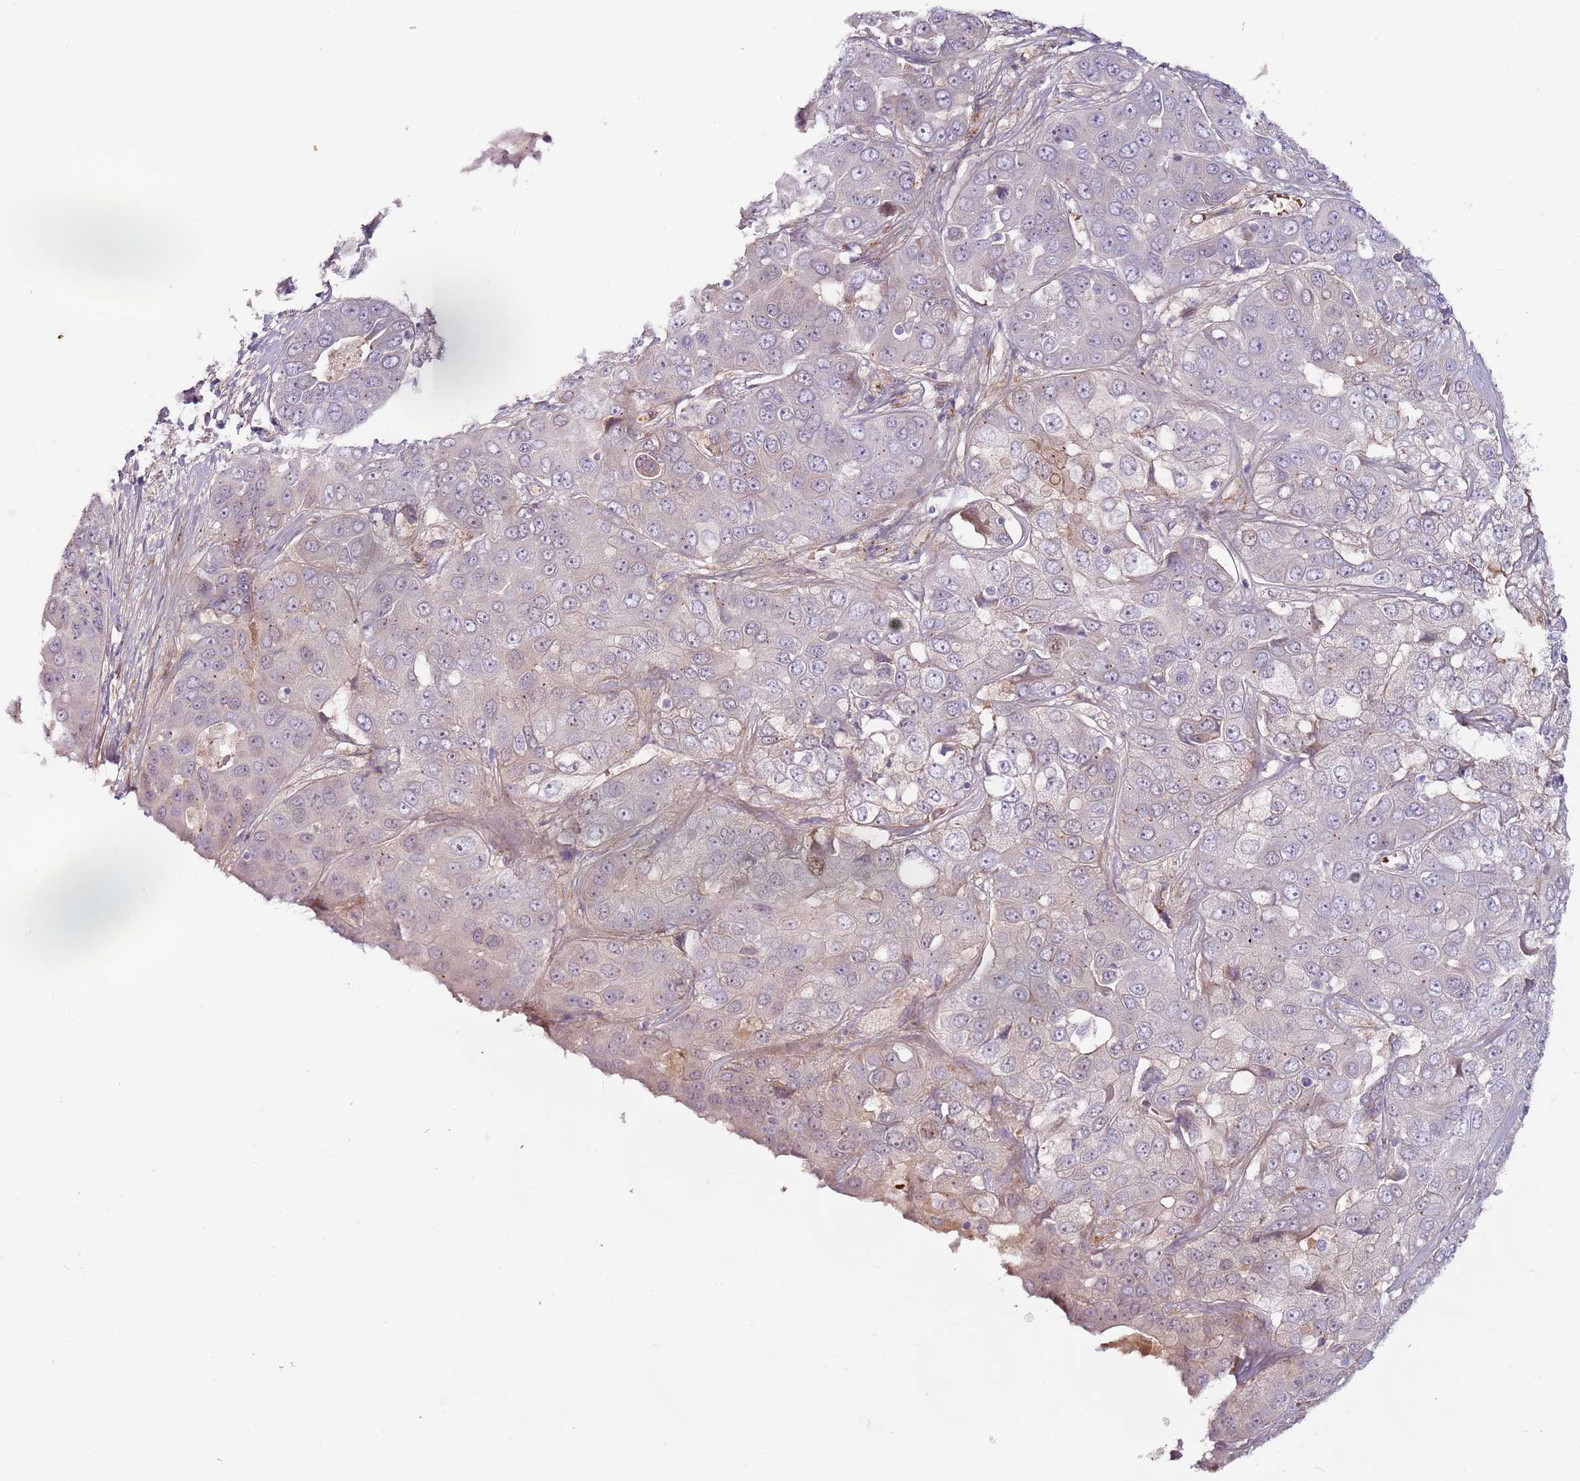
{"staining": {"intensity": "negative", "quantity": "none", "location": "none"}, "tissue": "liver cancer", "cell_type": "Tumor cells", "image_type": "cancer", "snomed": [{"axis": "morphology", "description": "Cholangiocarcinoma"}, {"axis": "topography", "description": "Liver"}], "caption": "DAB (3,3'-diaminobenzidine) immunohistochemical staining of human cholangiocarcinoma (liver) reveals no significant positivity in tumor cells.", "gene": "MTG2", "patient": {"sex": "female", "age": 52}}